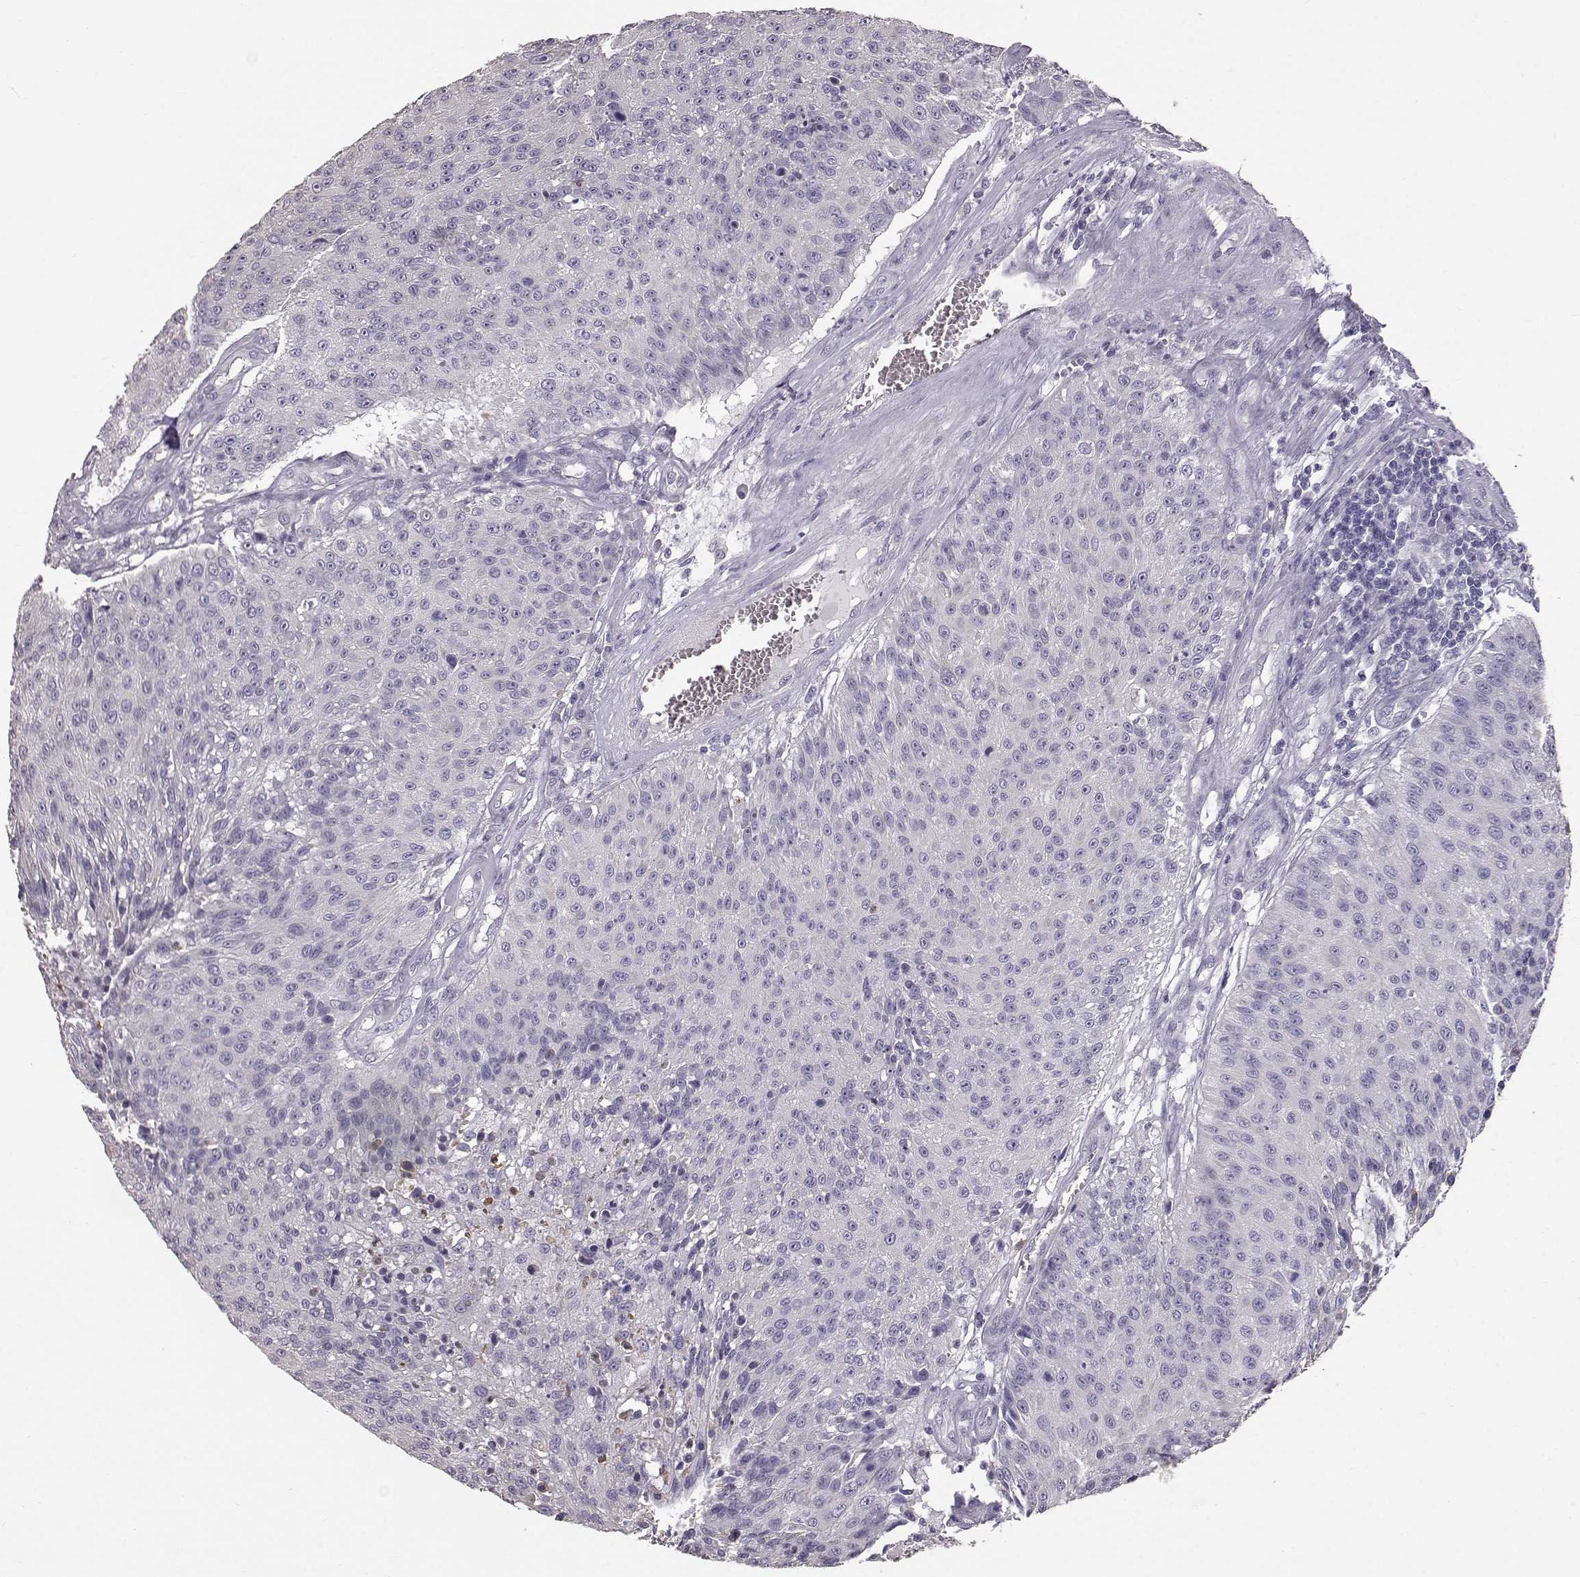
{"staining": {"intensity": "negative", "quantity": "none", "location": "none"}, "tissue": "urothelial cancer", "cell_type": "Tumor cells", "image_type": "cancer", "snomed": [{"axis": "morphology", "description": "Urothelial carcinoma, NOS"}, {"axis": "topography", "description": "Urinary bladder"}], "caption": "Immunohistochemistry of human transitional cell carcinoma reveals no staining in tumor cells.", "gene": "KRT33A", "patient": {"sex": "male", "age": 55}}